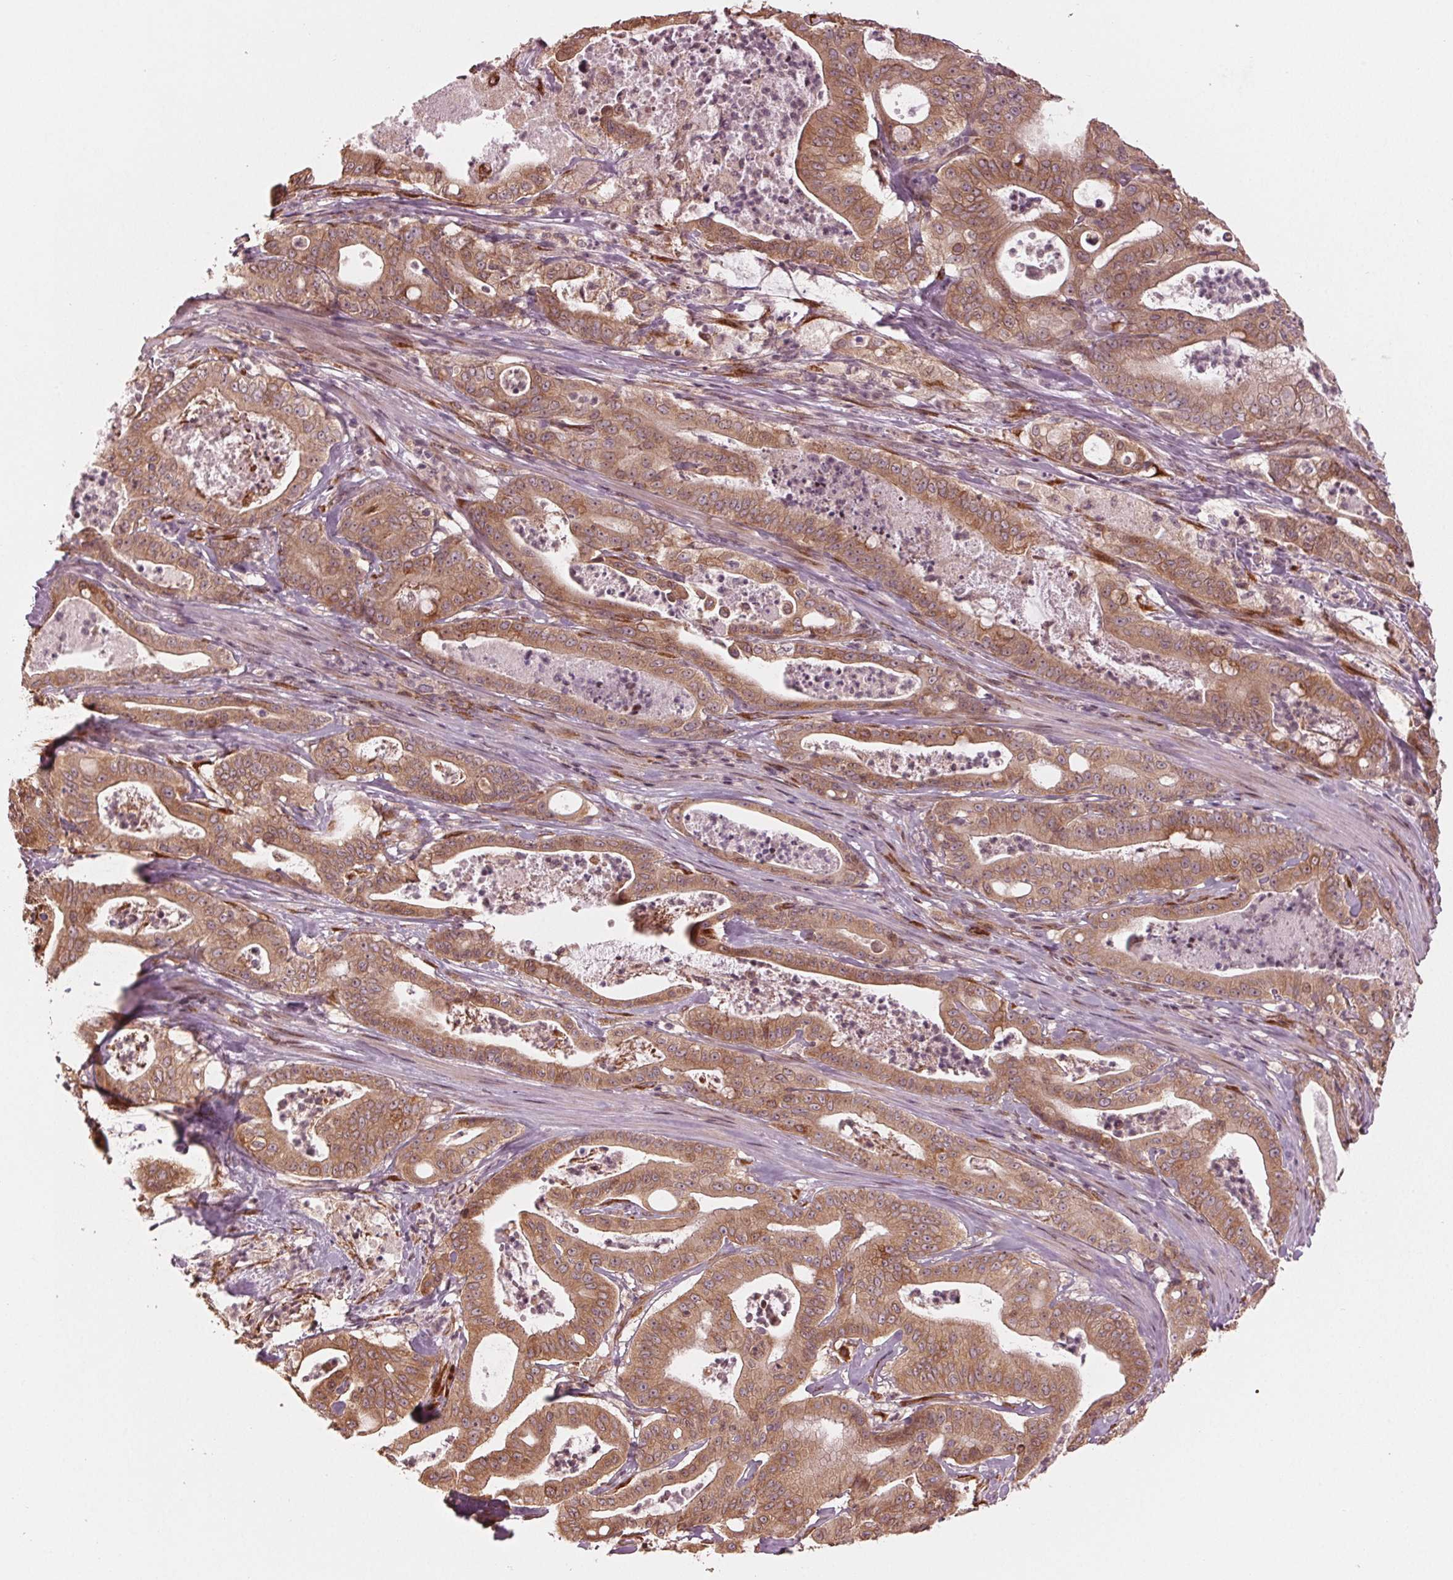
{"staining": {"intensity": "moderate", "quantity": ">75%", "location": "cytoplasmic/membranous"}, "tissue": "pancreatic cancer", "cell_type": "Tumor cells", "image_type": "cancer", "snomed": [{"axis": "morphology", "description": "Adenocarcinoma, NOS"}, {"axis": "topography", "description": "Pancreas"}], "caption": "The immunohistochemical stain labels moderate cytoplasmic/membranous positivity in tumor cells of adenocarcinoma (pancreatic) tissue.", "gene": "CMIP", "patient": {"sex": "male", "age": 71}}